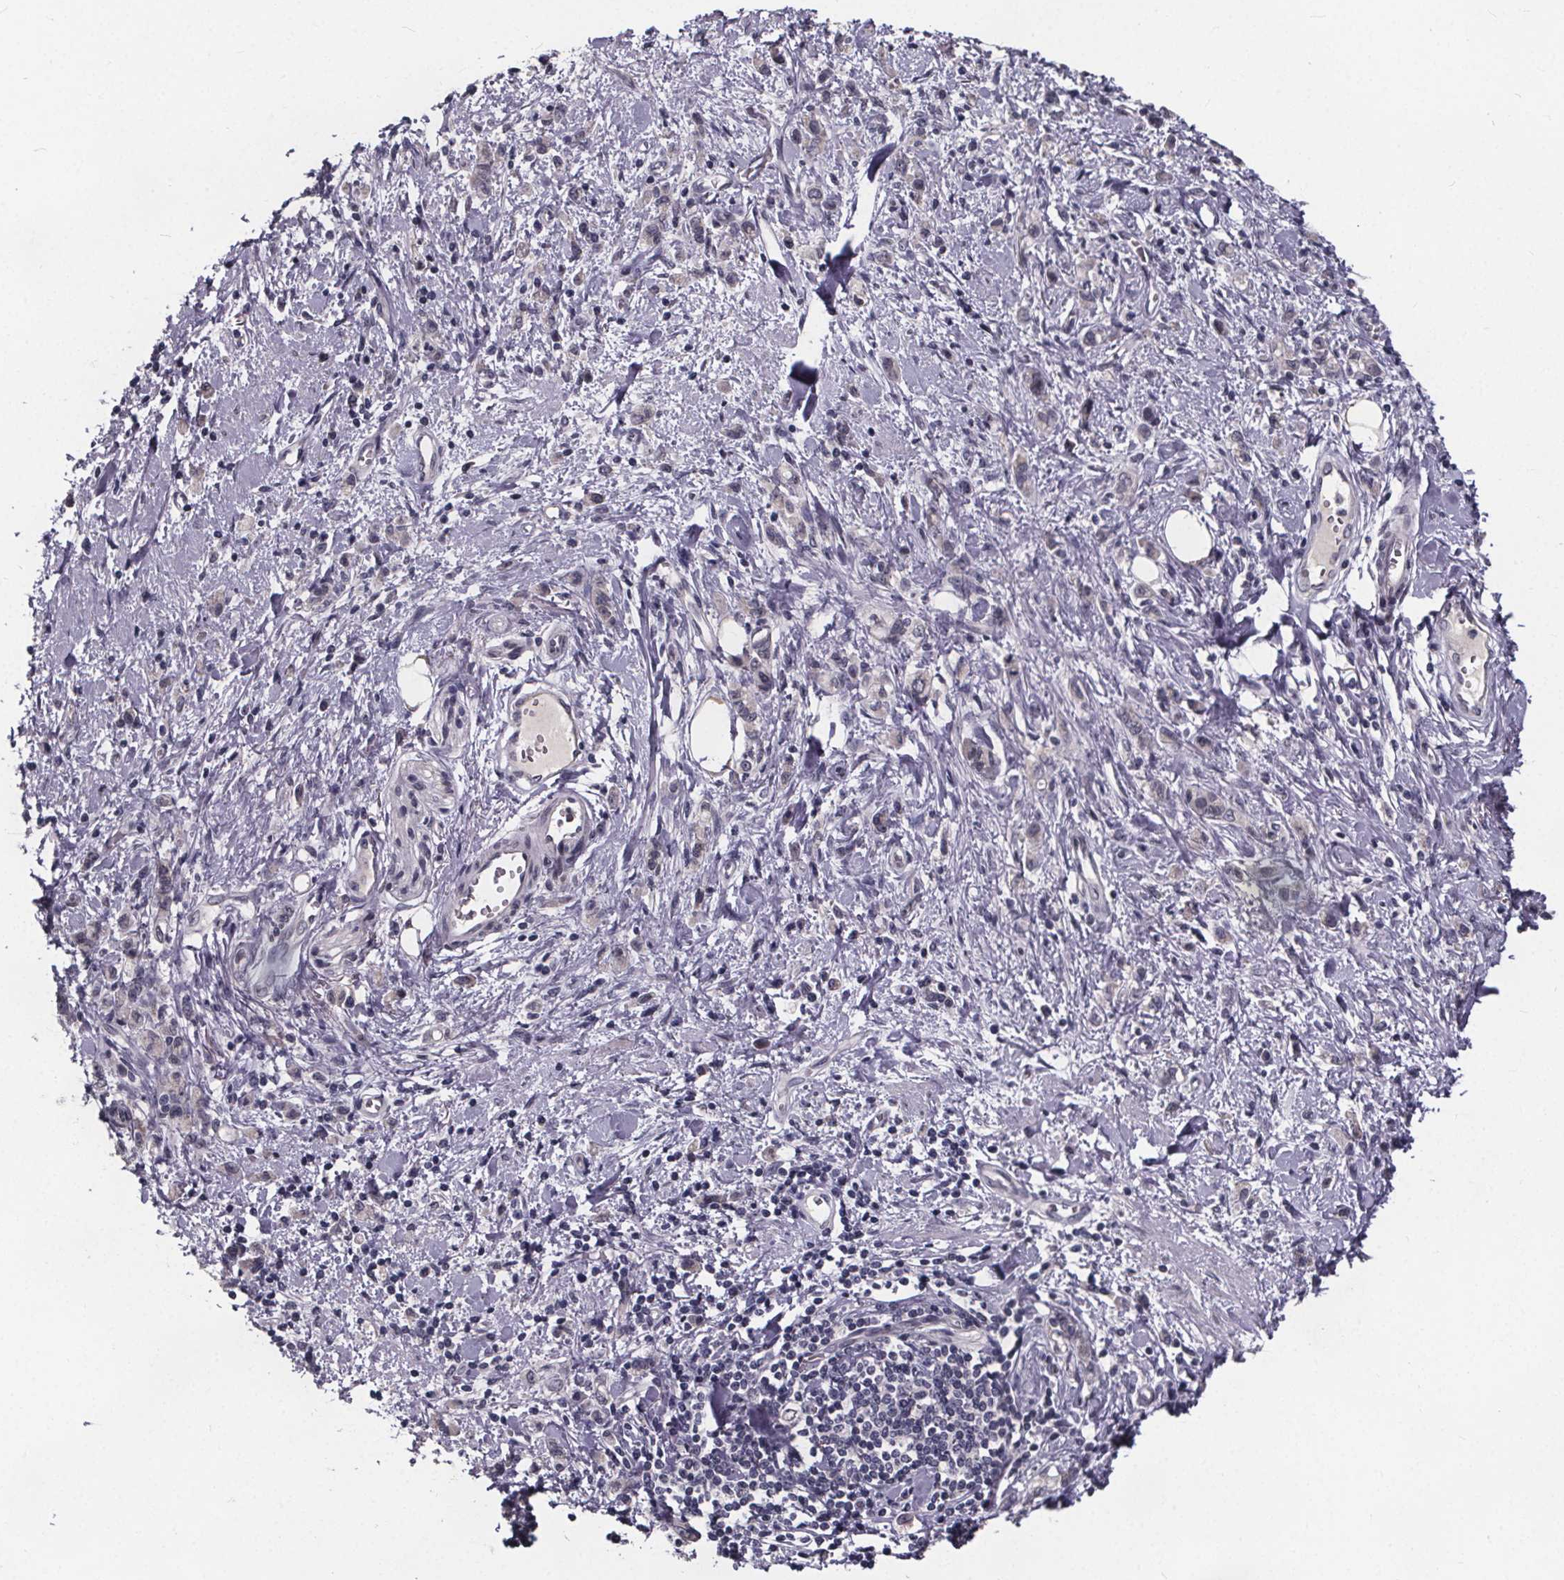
{"staining": {"intensity": "negative", "quantity": "none", "location": "none"}, "tissue": "stomach cancer", "cell_type": "Tumor cells", "image_type": "cancer", "snomed": [{"axis": "morphology", "description": "Adenocarcinoma, NOS"}, {"axis": "topography", "description": "Stomach"}], "caption": "DAB (3,3'-diaminobenzidine) immunohistochemical staining of stomach adenocarcinoma reveals no significant positivity in tumor cells.", "gene": "FAM181B", "patient": {"sex": "male", "age": 77}}